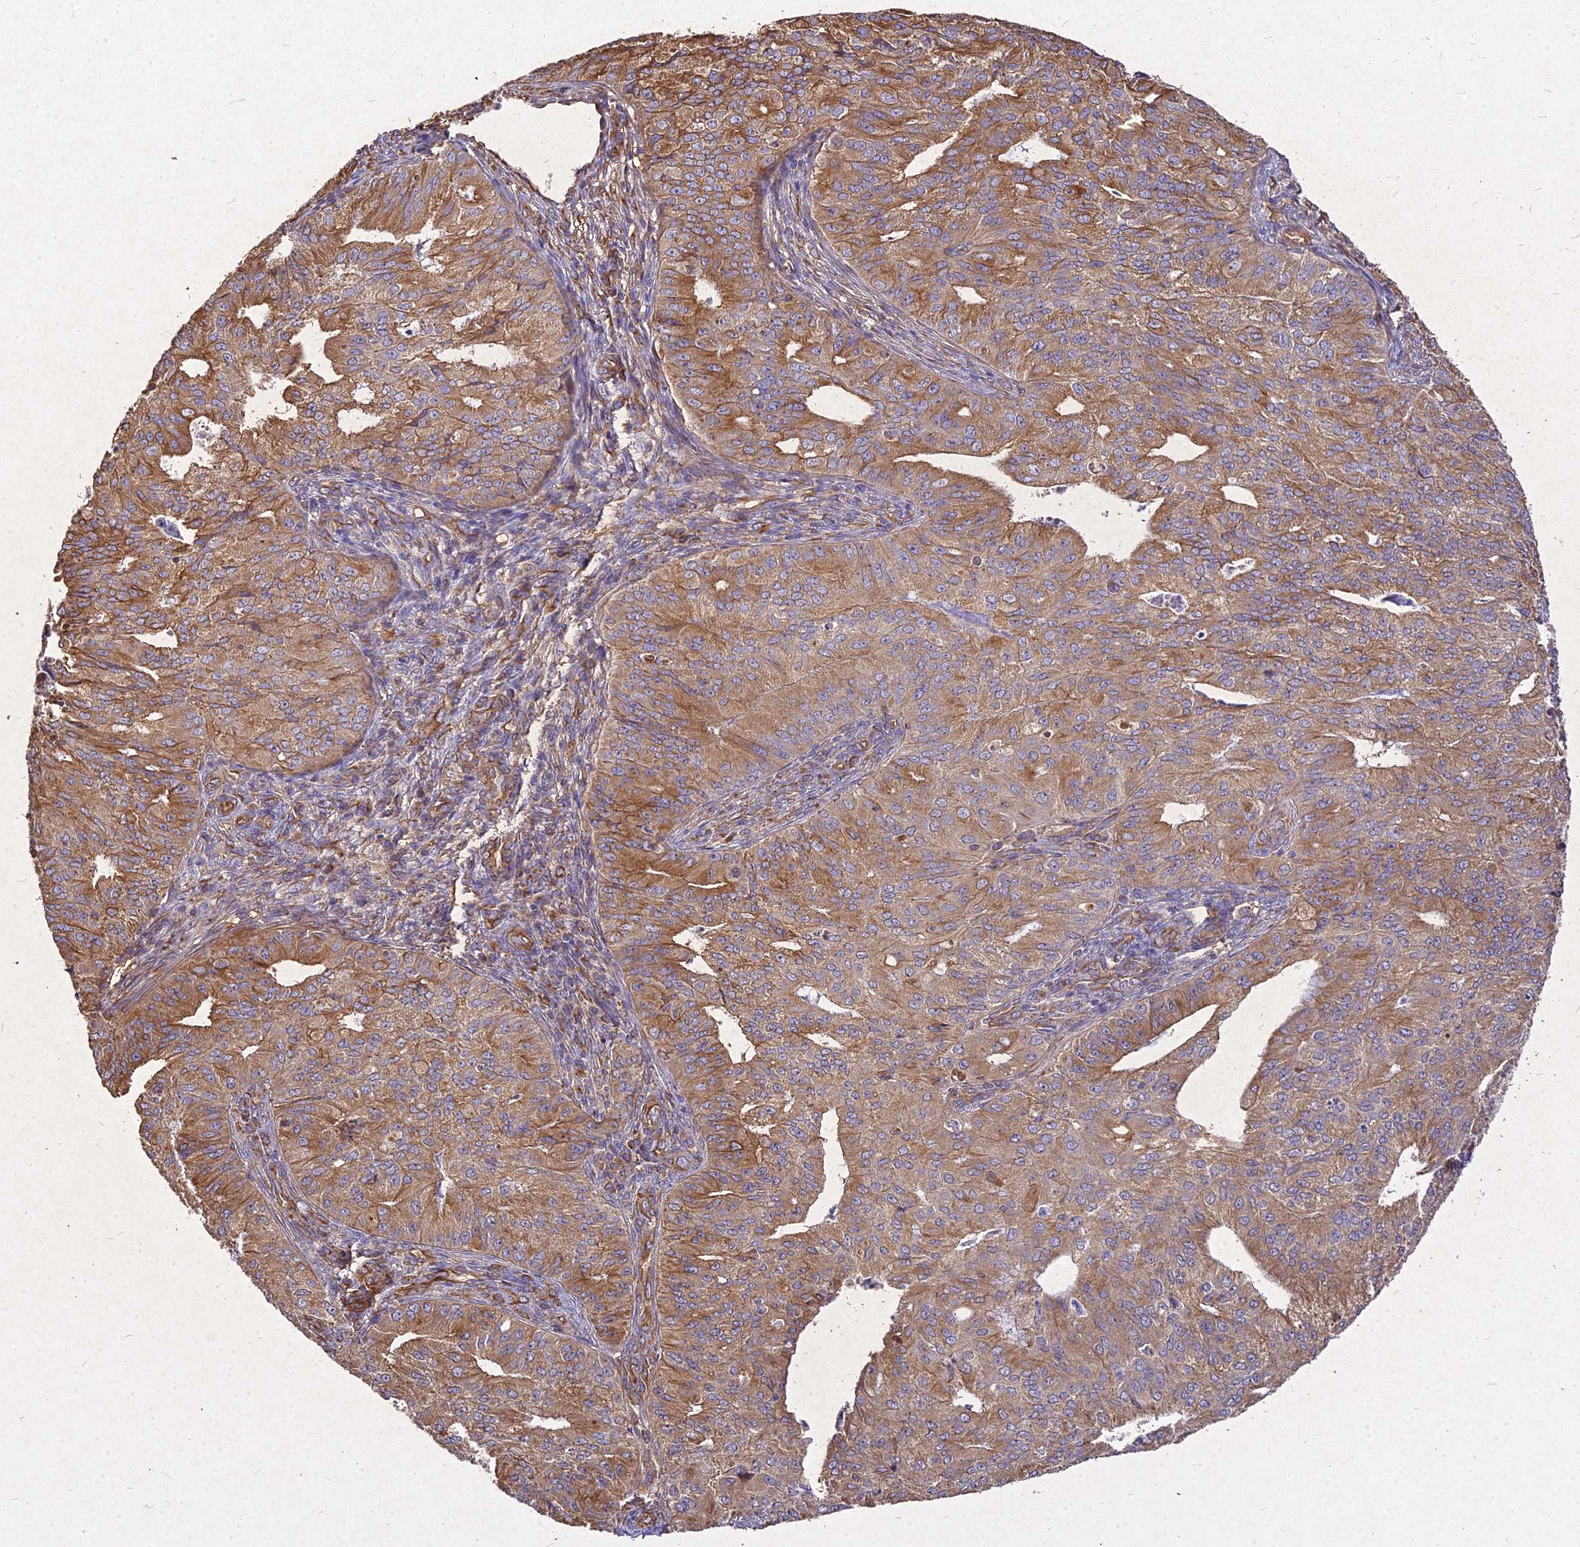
{"staining": {"intensity": "moderate", "quantity": ">75%", "location": "cytoplasmic/membranous"}, "tissue": "endometrial cancer", "cell_type": "Tumor cells", "image_type": "cancer", "snomed": [{"axis": "morphology", "description": "Adenocarcinoma, NOS"}, {"axis": "topography", "description": "Endometrium"}], "caption": "Immunohistochemistry (DAB) staining of endometrial adenocarcinoma displays moderate cytoplasmic/membranous protein expression in approximately >75% of tumor cells.", "gene": "SKA1", "patient": {"sex": "female", "age": 50}}